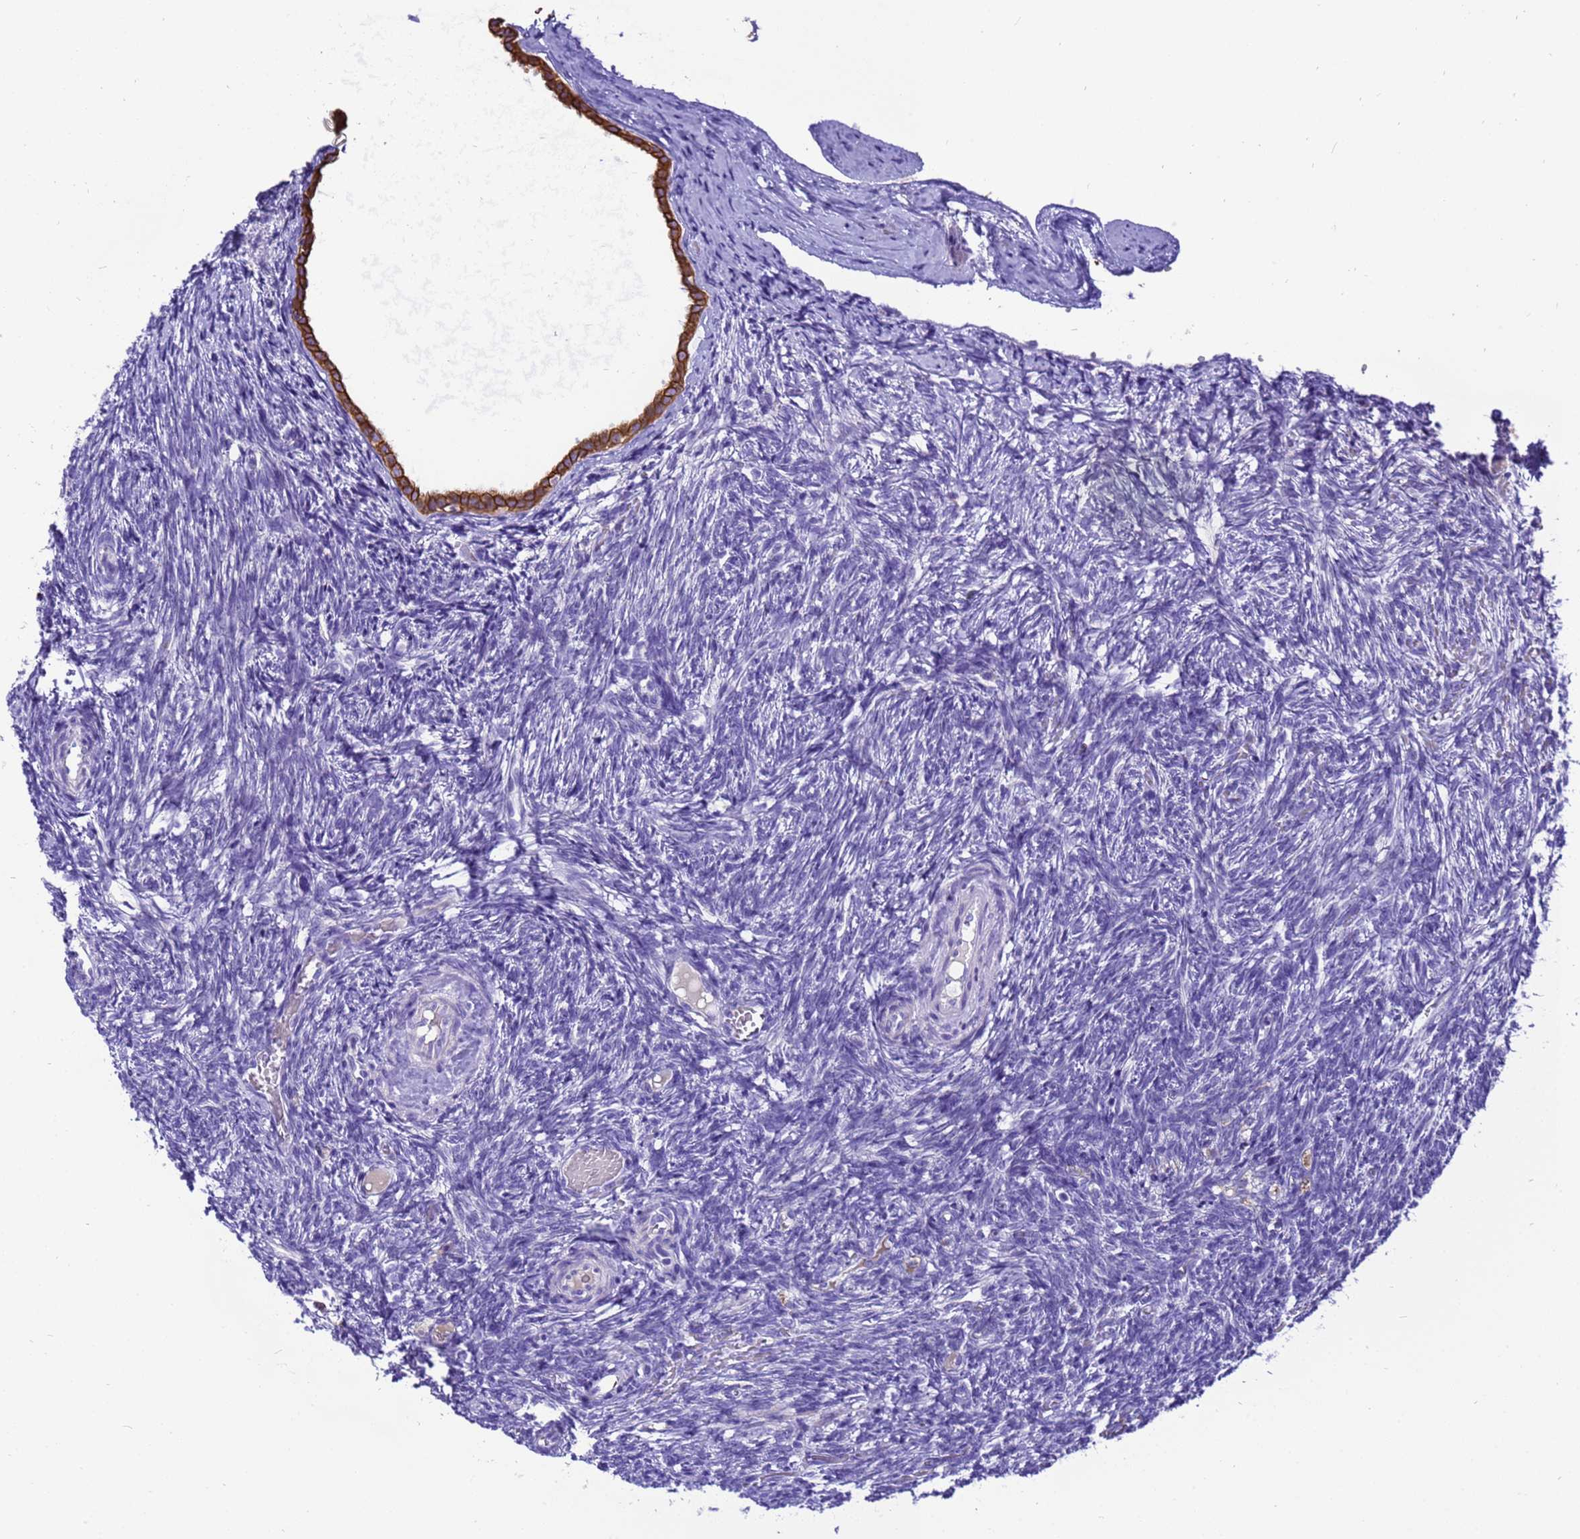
{"staining": {"intensity": "negative", "quantity": "none", "location": "none"}, "tissue": "ovary", "cell_type": "Ovarian stroma cells", "image_type": "normal", "snomed": [{"axis": "morphology", "description": "Normal tissue, NOS"}, {"axis": "topography", "description": "Ovary"}], "caption": "Normal ovary was stained to show a protein in brown. There is no significant staining in ovarian stroma cells. Nuclei are stained in blue.", "gene": "PIEZO2", "patient": {"sex": "female", "age": 41}}